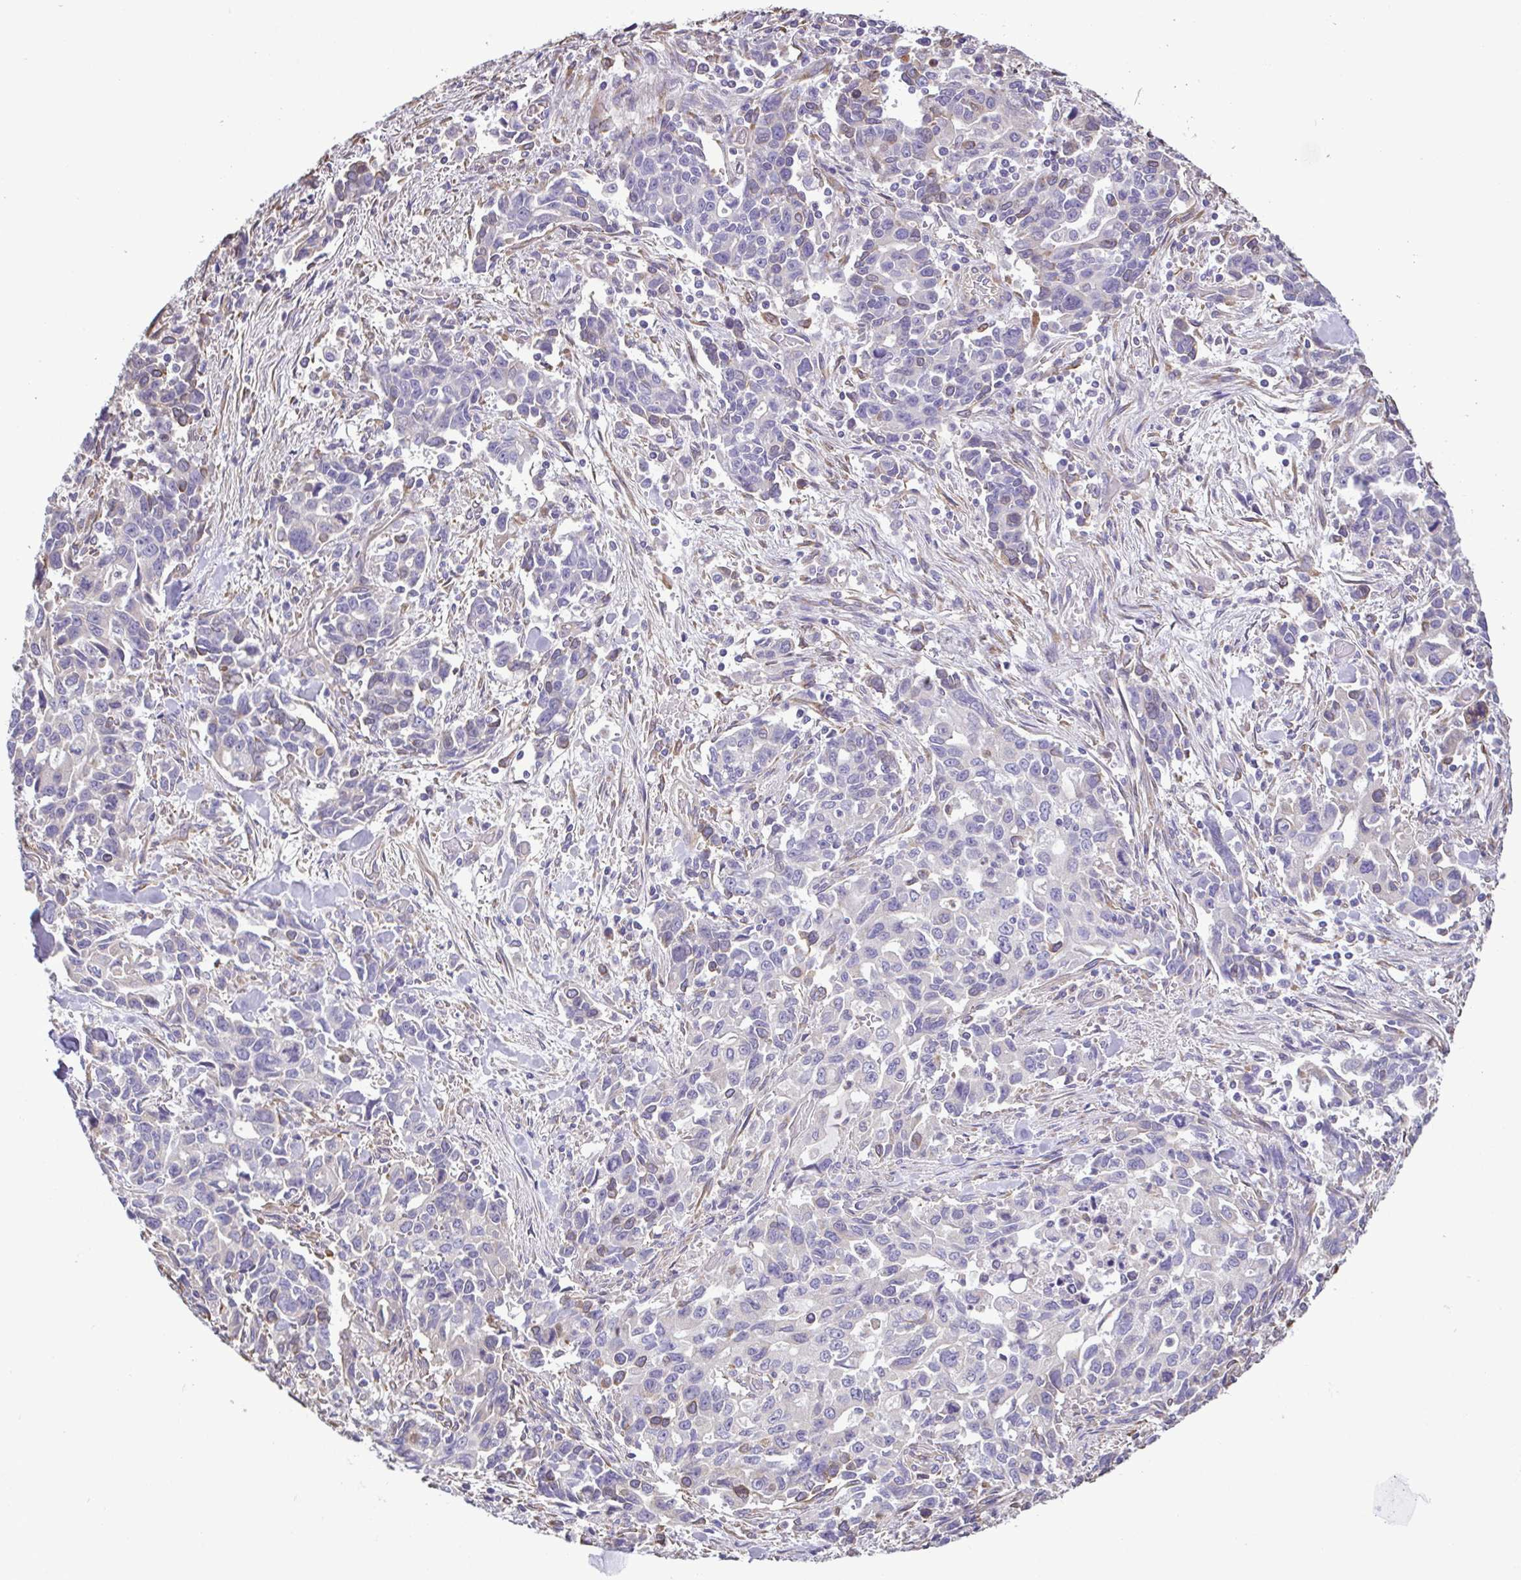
{"staining": {"intensity": "negative", "quantity": "none", "location": "none"}, "tissue": "stomach cancer", "cell_type": "Tumor cells", "image_type": "cancer", "snomed": [{"axis": "morphology", "description": "Adenocarcinoma, NOS"}, {"axis": "topography", "description": "Stomach, upper"}], "caption": "IHC photomicrograph of neoplastic tissue: human adenocarcinoma (stomach) stained with DAB (3,3'-diaminobenzidine) reveals no significant protein staining in tumor cells. (IHC, brightfield microscopy, high magnification).", "gene": "MYL10", "patient": {"sex": "male", "age": 85}}